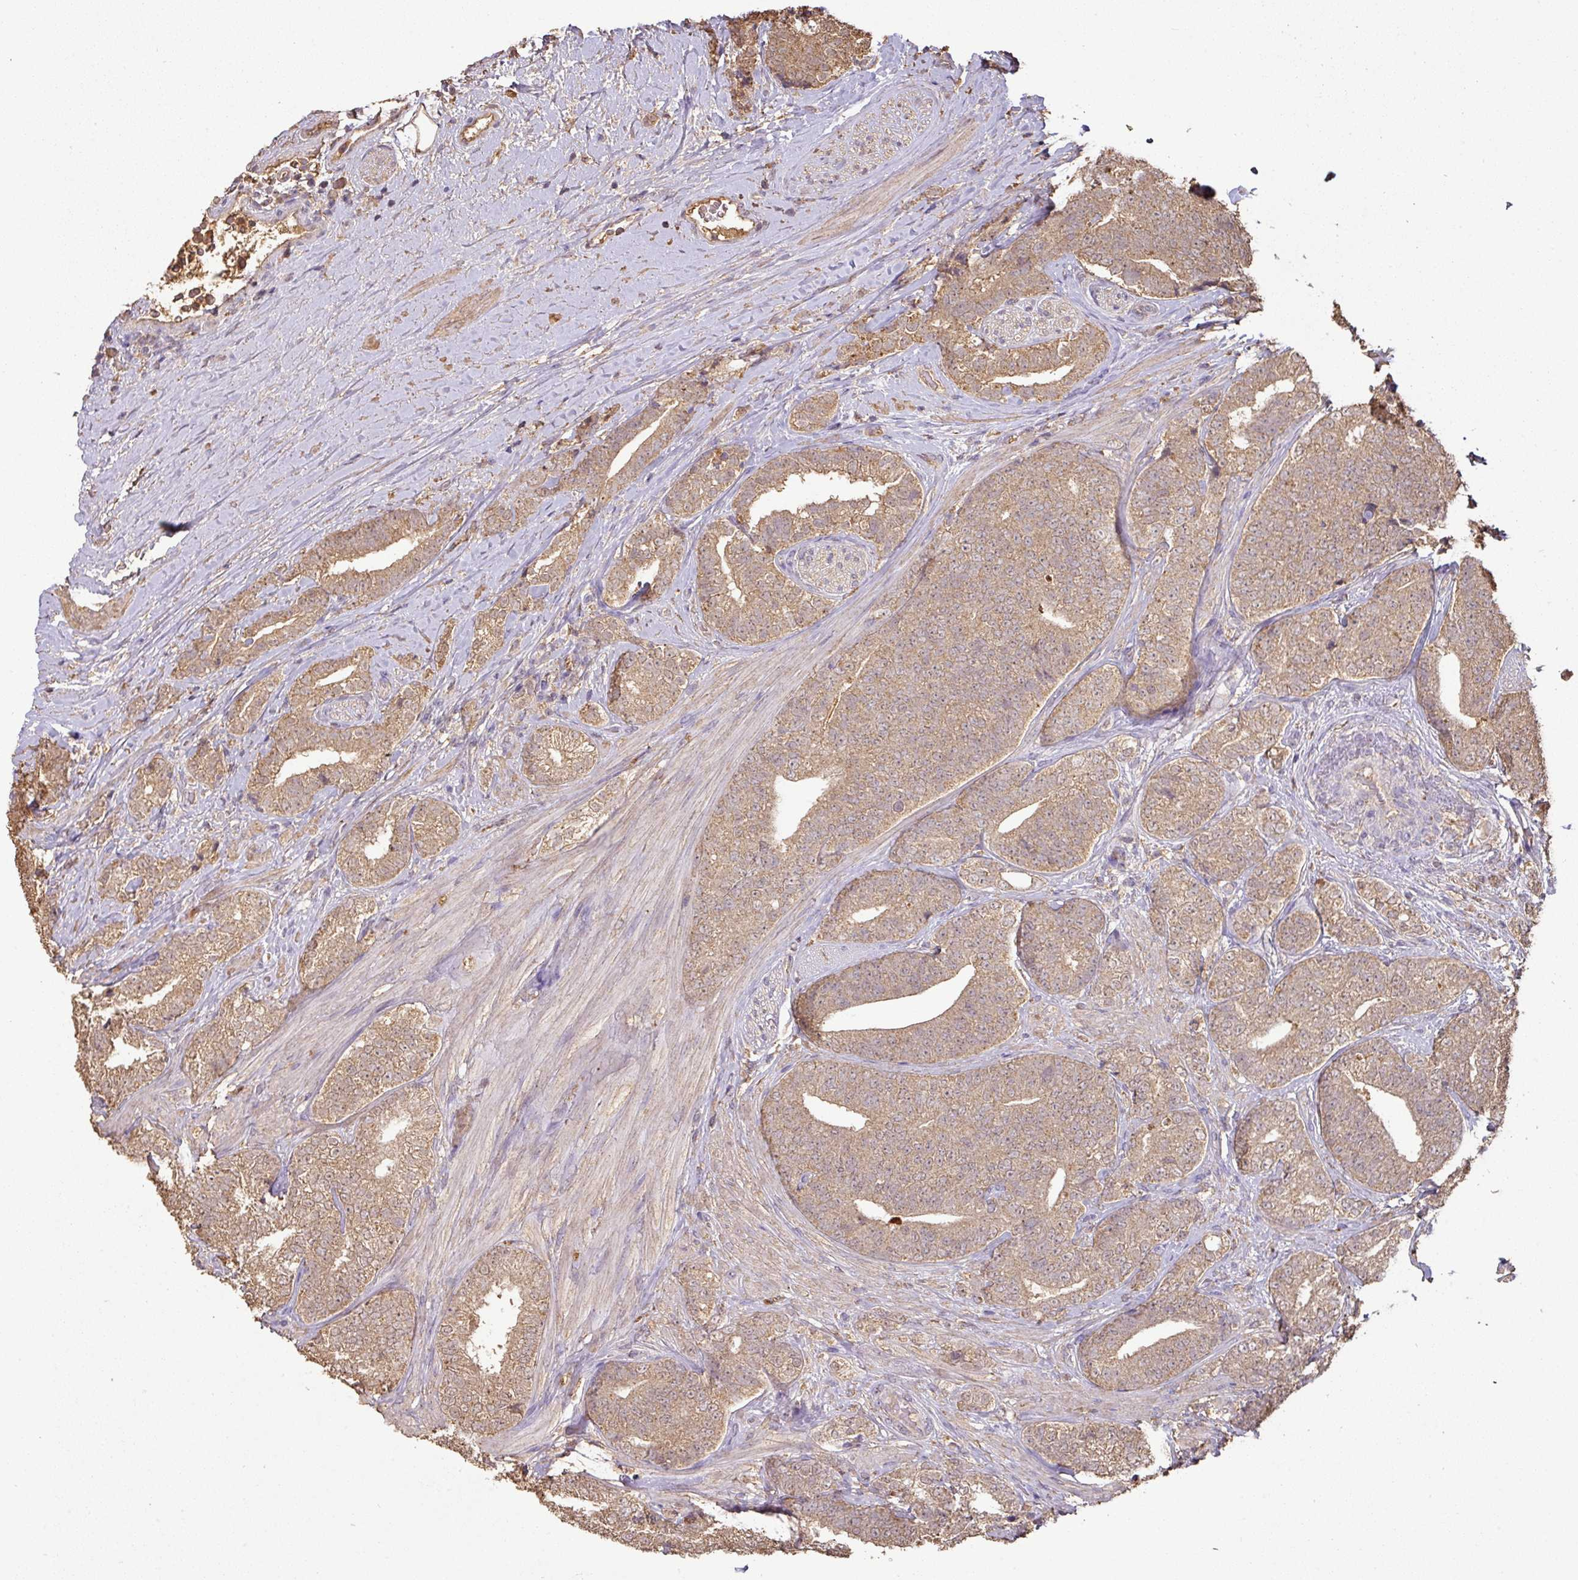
{"staining": {"intensity": "moderate", "quantity": ">75%", "location": "cytoplasmic/membranous"}, "tissue": "prostate cancer", "cell_type": "Tumor cells", "image_type": "cancer", "snomed": [{"axis": "morphology", "description": "Adenocarcinoma, High grade"}, {"axis": "topography", "description": "Prostate"}], "caption": "Human prostate high-grade adenocarcinoma stained with a protein marker displays moderate staining in tumor cells.", "gene": "ATAT1", "patient": {"sex": "male", "age": 72}}